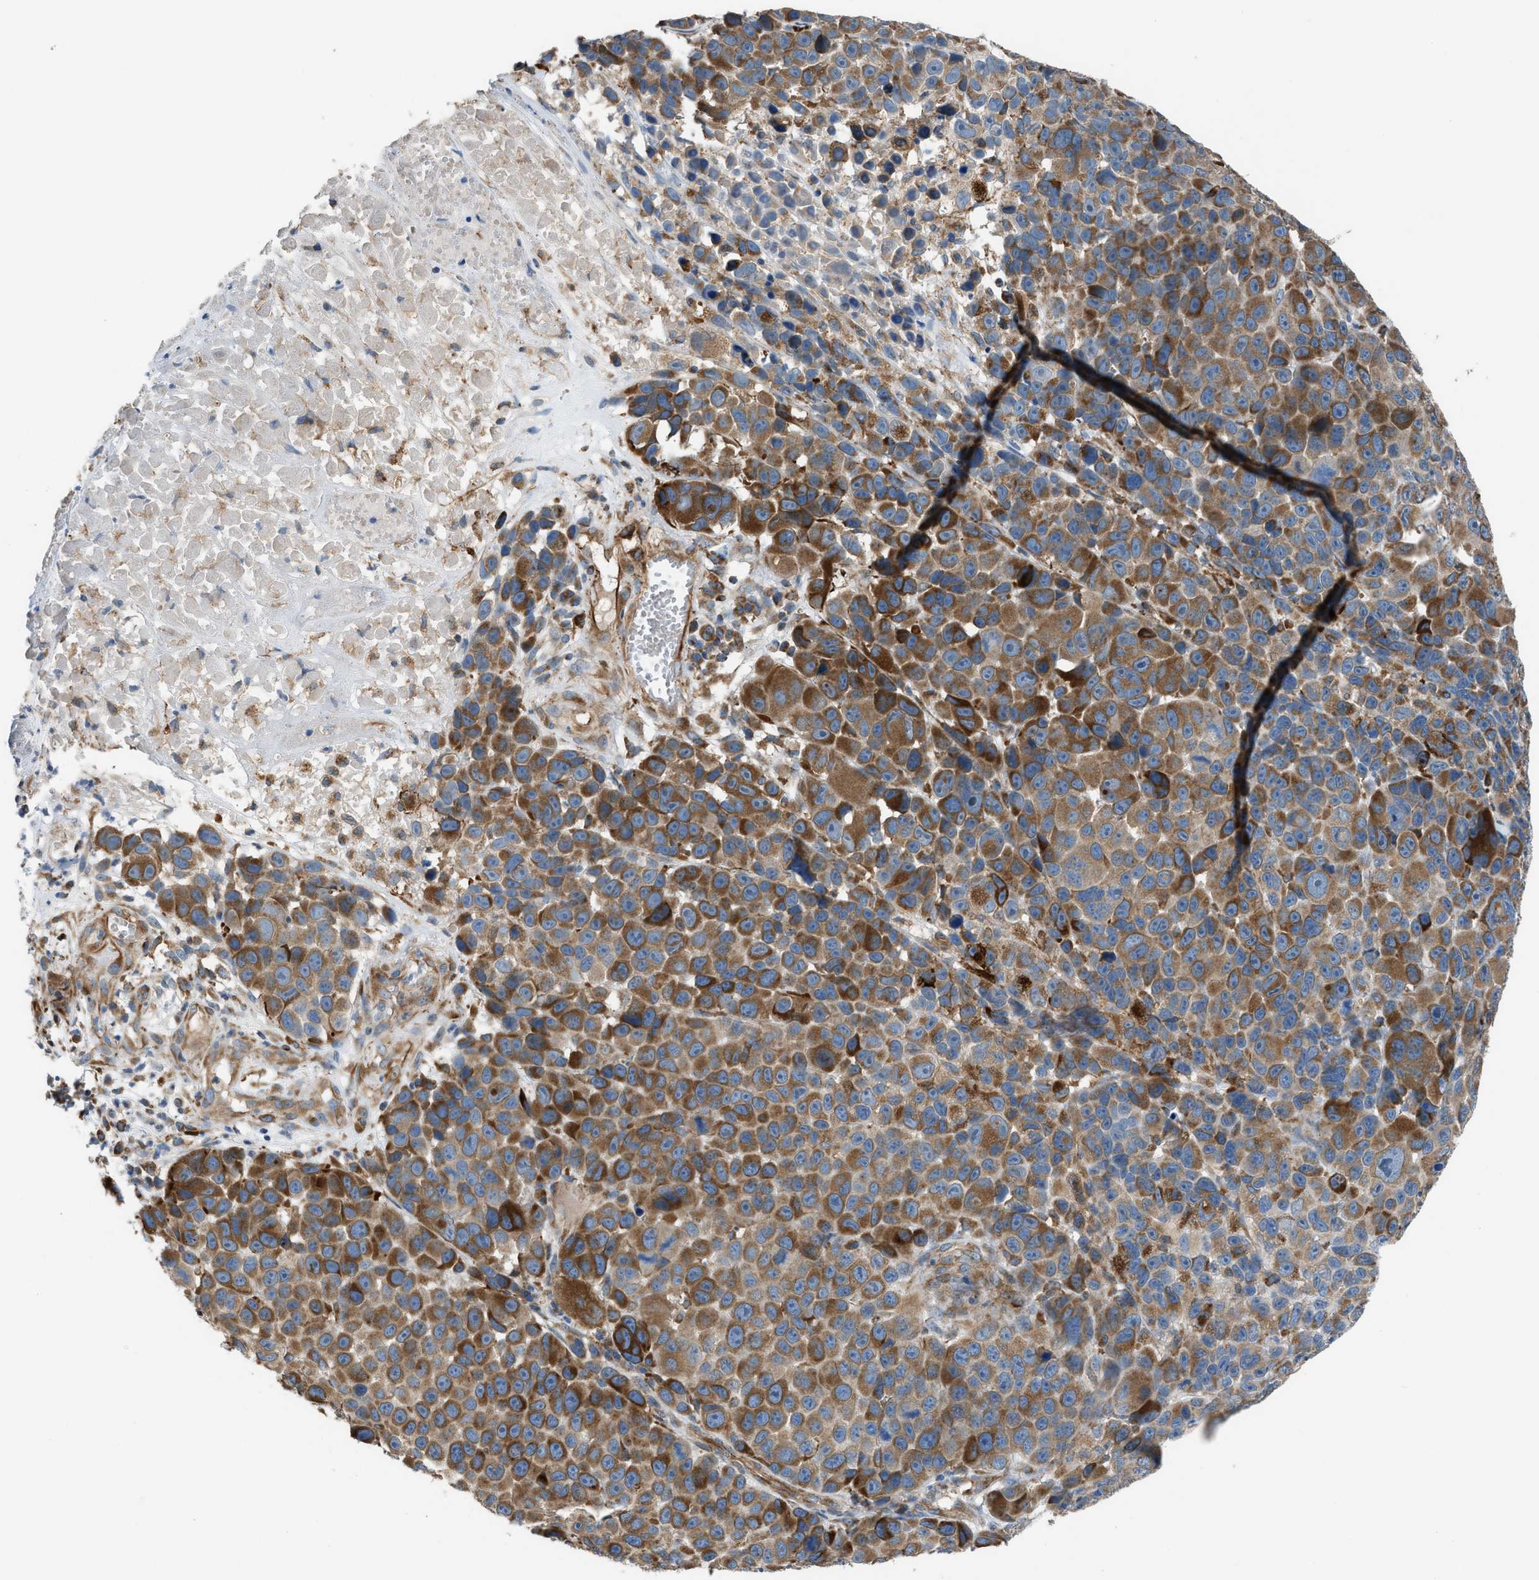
{"staining": {"intensity": "moderate", "quantity": ">75%", "location": "cytoplasmic/membranous"}, "tissue": "melanoma", "cell_type": "Tumor cells", "image_type": "cancer", "snomed": [{"axis": "morphology", "description": "Malignant melanoma, NOS"}, {"axis": "topography", "description": "Skin"}], "caption": "A micrograph of human malignant melanoma stained for a protein shows moderate cytoplasmic/membranous brown staining in tumor cells. (brown staining indicates protein expression, while blue staining denotes nuclei).", "gene": "SLC10A3", "patient": {"sex": "male", "age": 53}}